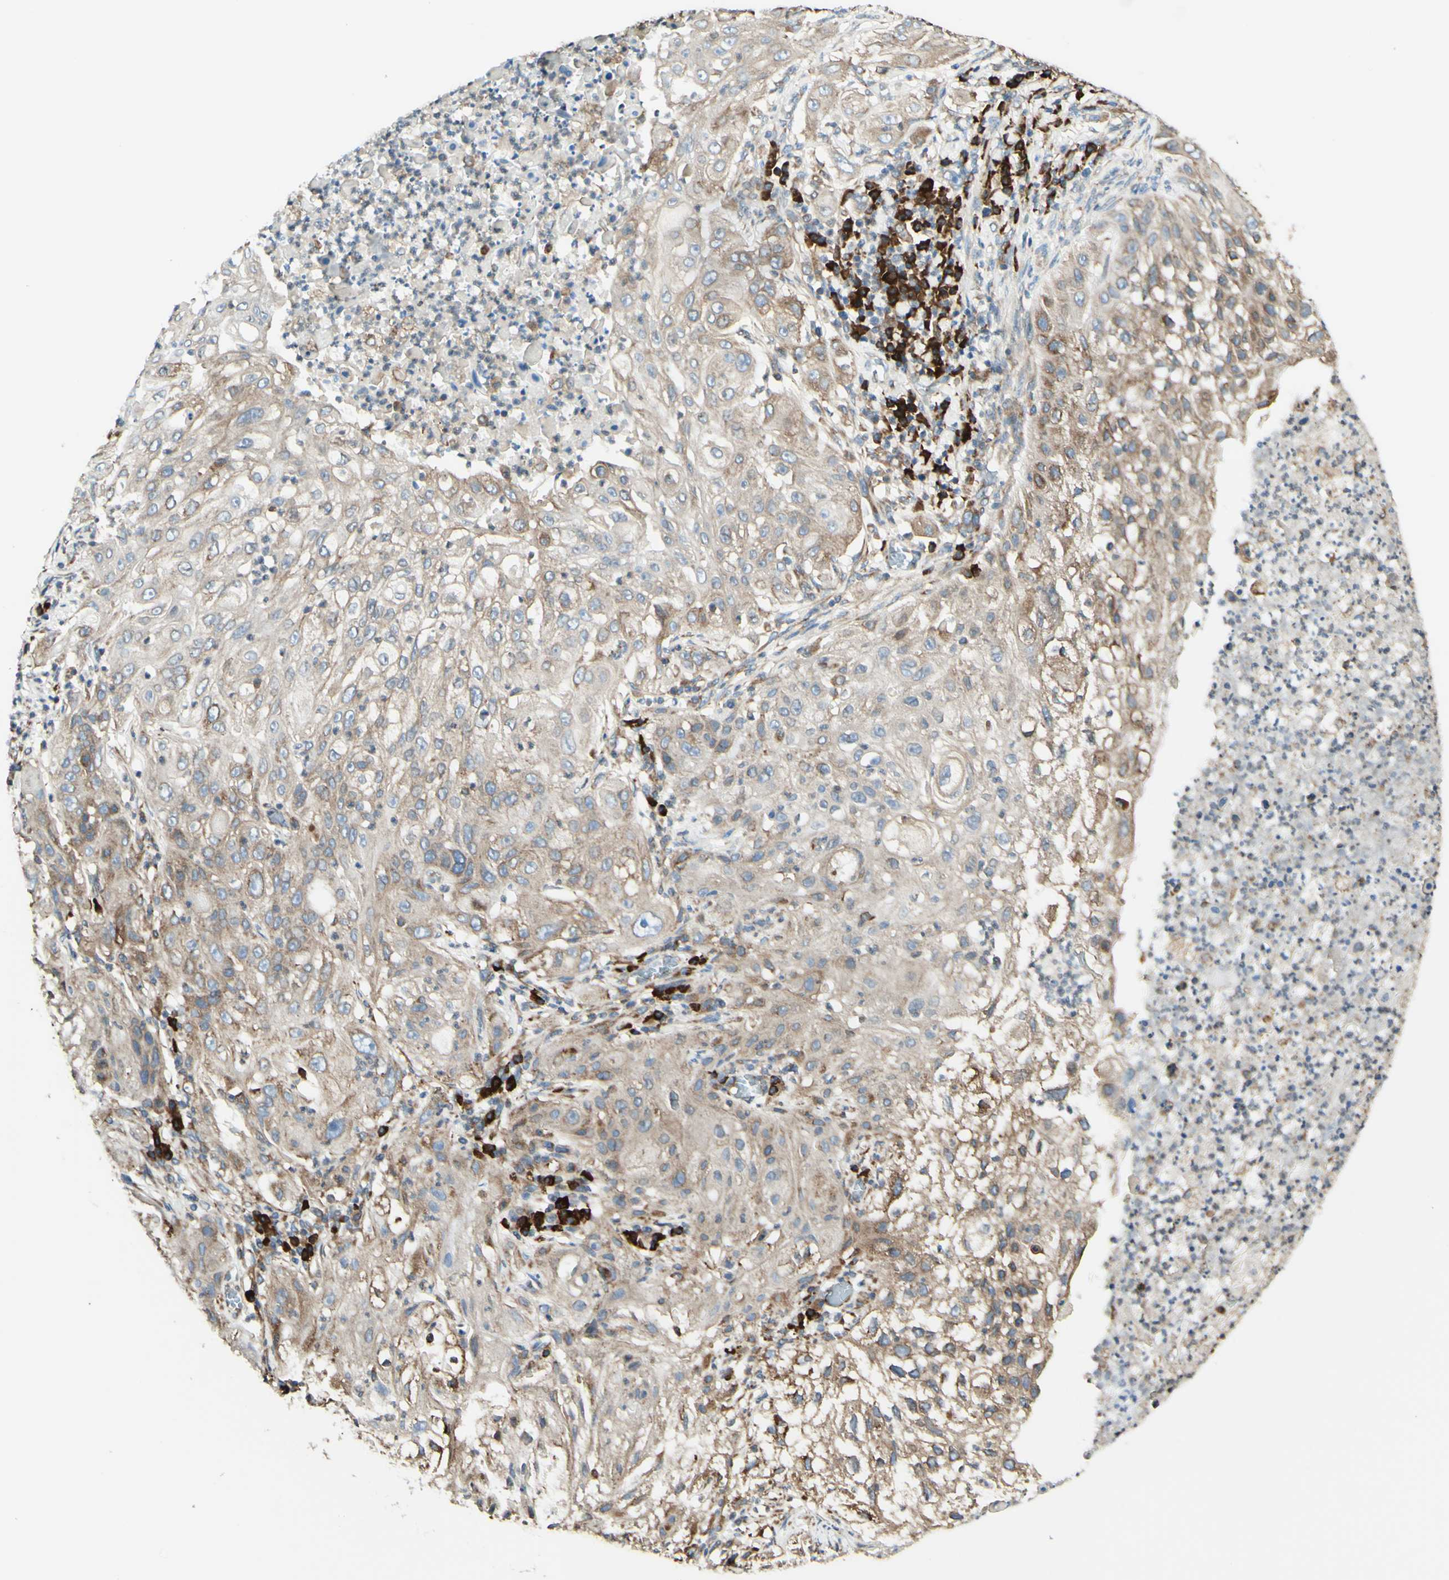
{"staining": {"intensity": "moderate", "quantity": "25%-75%", "location": "cytoplasmic/membranous"}, "tissue": "lung cancer", "cell_type": "Tumor cells", "image_type": "cancer", "snomed": [{"axis": "morphology", "description": "Inflammation, NOS"}, {"axis": "morphology", "description": "Squamous cell carcinoma, NOS"}, {"axis": "topography", "description": "Lymph node"}, {"axis": "topography", "description": "Soft tissue"}, {"axis": "topography", "description": "Lung"}], "caption": "The immunohistochemical stain highlights moderate cytoplasmic/membranous expression in tumor cells of squamous cell carcinoma (lung) tissue.", "gene": "DNAJB11", "patient": {"sex": "male", "age": 66}}